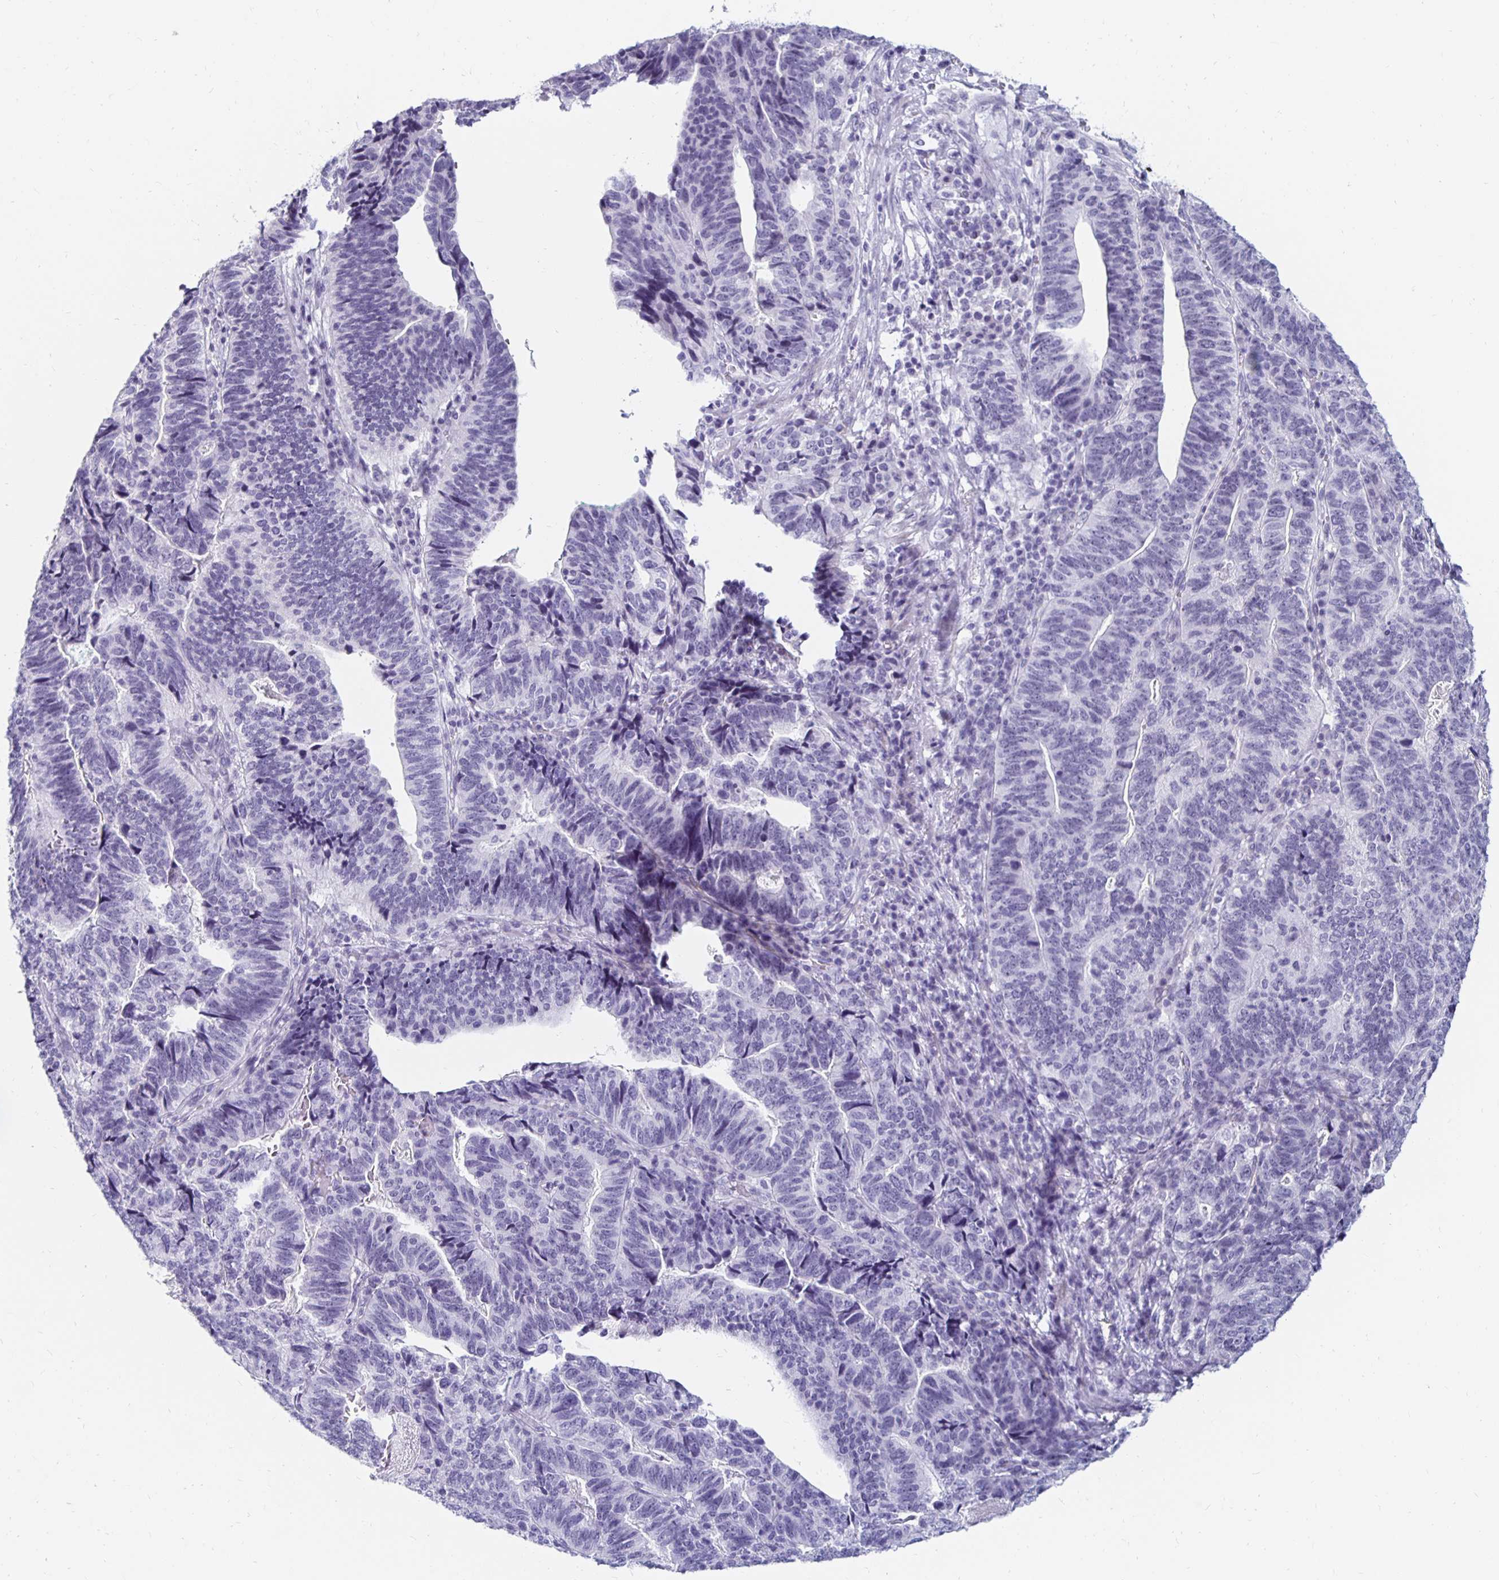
{"staining": {"intensity": "negative", "quantity": "none", "location": "none"}, "tissue": "stomach cancer", "cell_type": "Tumor cells", "image_type": "cancer", "snomed": [{"axis": "morphology", "description": "Adenocarcinoma, NOS"}, {"axis": "topography", "description": "Stomach, upper"}], "caption": "The image reveals no significant expression in tumor cells of stomach cancer (adenocarcinoma).", "gene": "KCNQ2", "patient": {"sex": "female", "age": 67}}